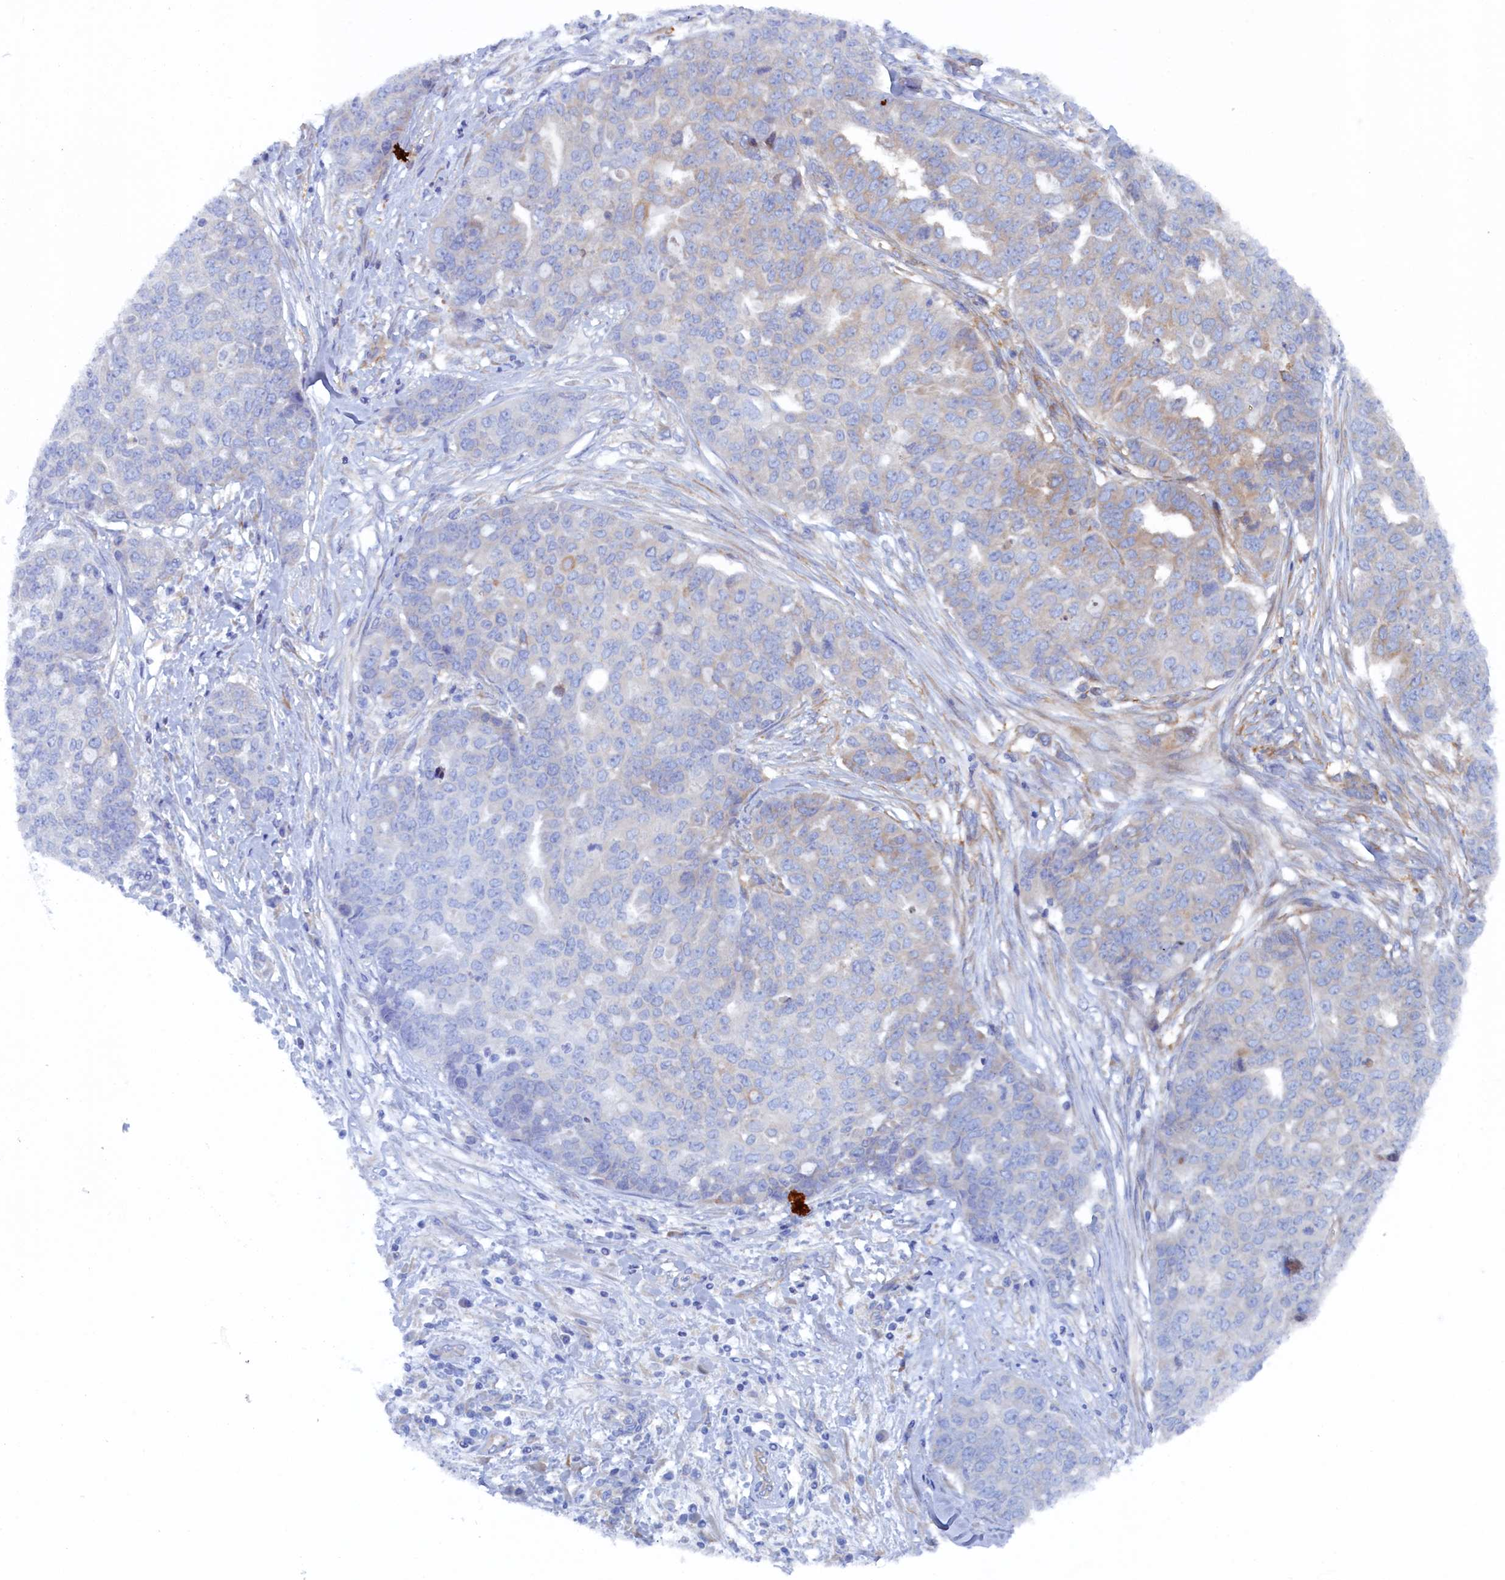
{"staining": {"intensity": "weak", "quantity": "<25%", "location": "cytoplasmic/membranous"}, "tissue": "ovarian cancer", "cell_type": "Tumor cells", "image_type": "cancer", "snomed": [{"axis": "morphology", "description": "Cystadenocarcinoma, serous, NOS"}, {"axis": "topography", "description": "Soft tissue"}, {"axis": "topography", "description": "Ovary"}], "caption": "IHC micrograph of human serous cystadenocarcinoma (ovarian) stained for a protein (brown), which shows no positivity in tumor cells. (DAB IHC visualized using brightfield microscopy, high magnification).", "gene": "TMEM196", "patient": {"sex": "female", "age": 57}}